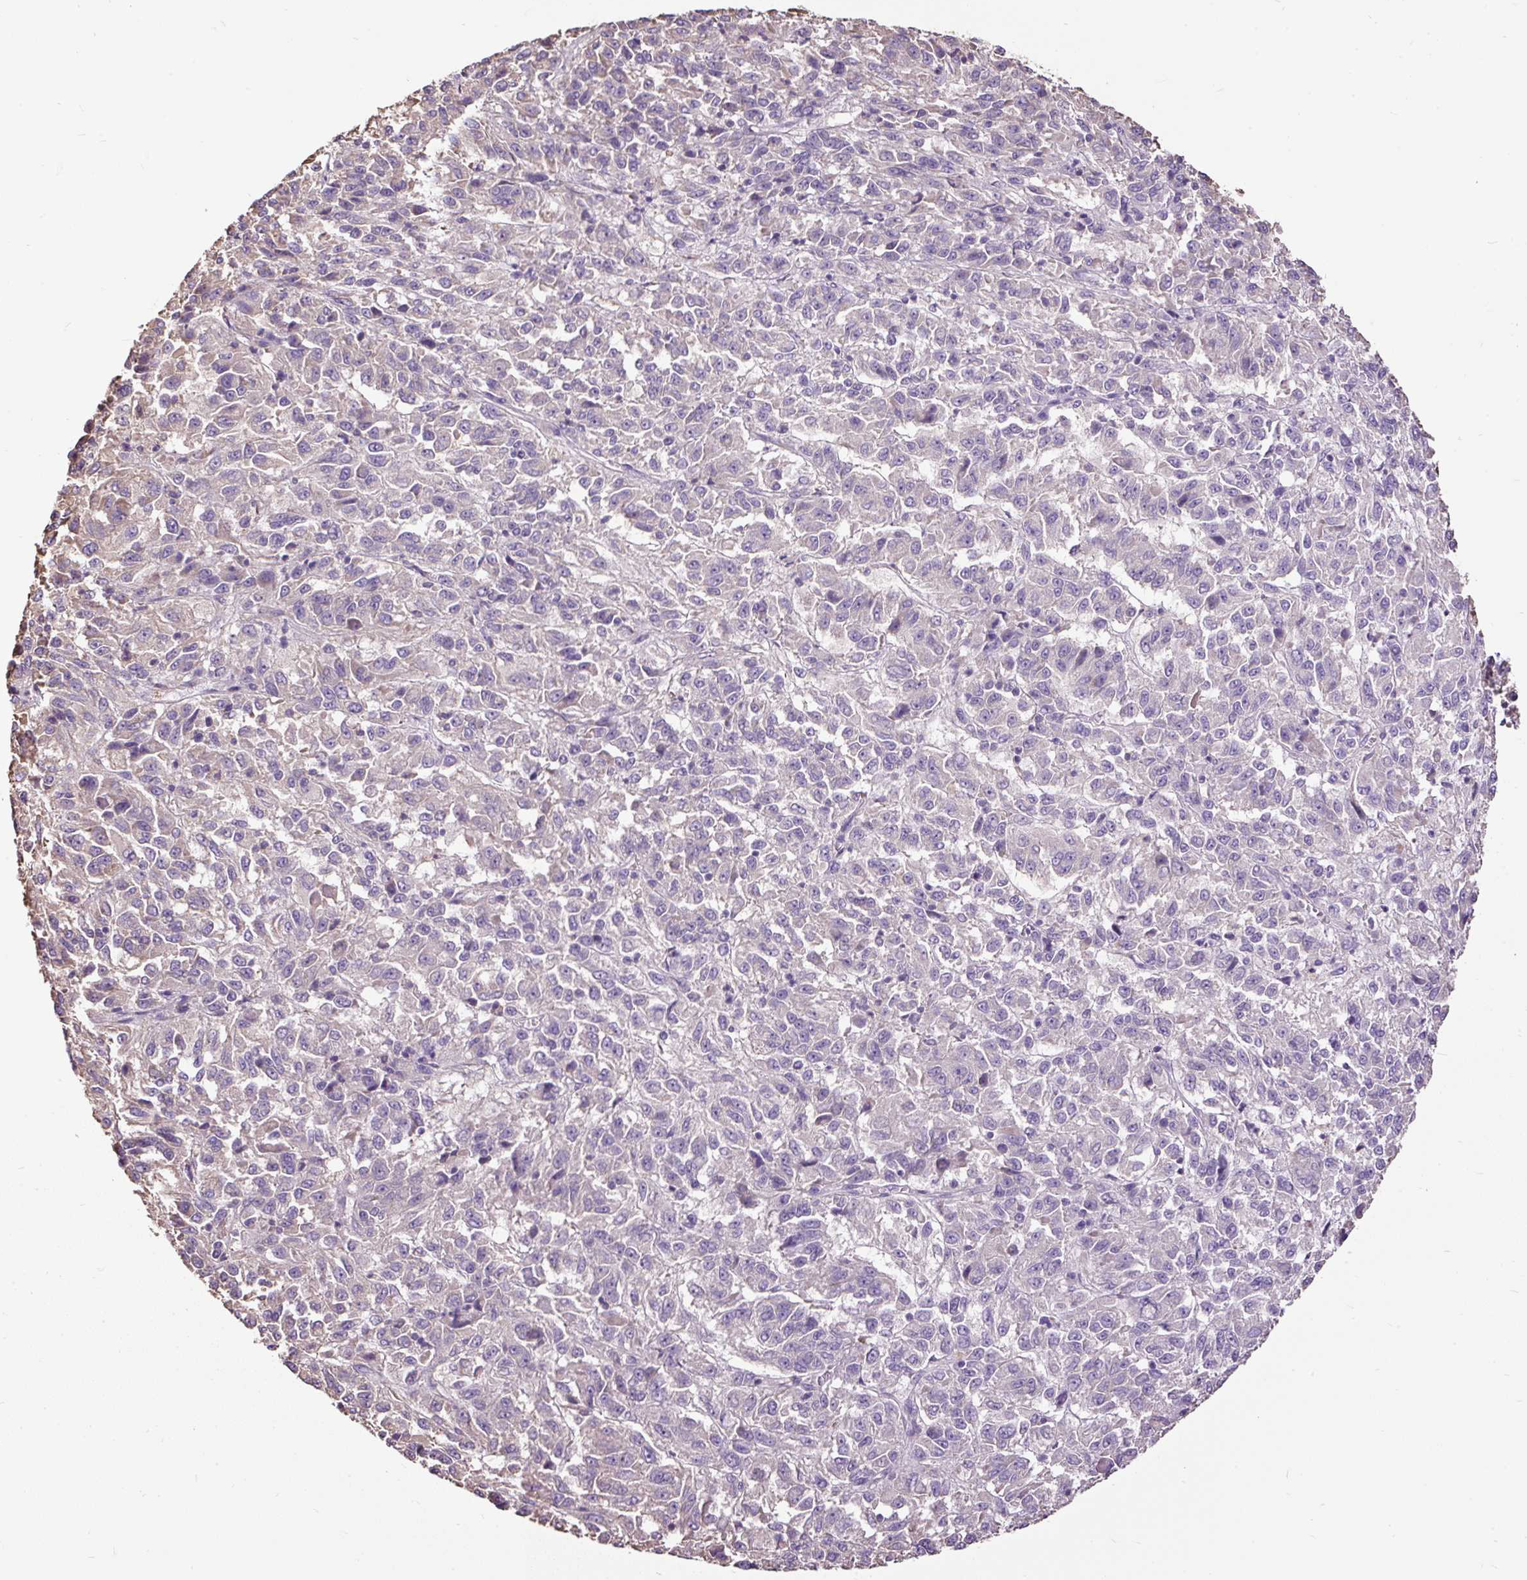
{"staining": {"intensity": "weak", "quantity": "<25%", "location": "cytoplasmic/membranous"}, "tissue": "melanoma", "cell_type": "Tumor cells", "image_type": "cancer", "snomed": [{"axis": "morphology", "description": "Malignant melanoma, Metastatic site"}, {"axis": "topography", "description": "Lung"}], "caption": "Immunohistochemical staining of human melanoma demonstrates no significant staining in tumor cells.", "gene": "PDIA2", "patient": {"sex": "male", "age": 64}}